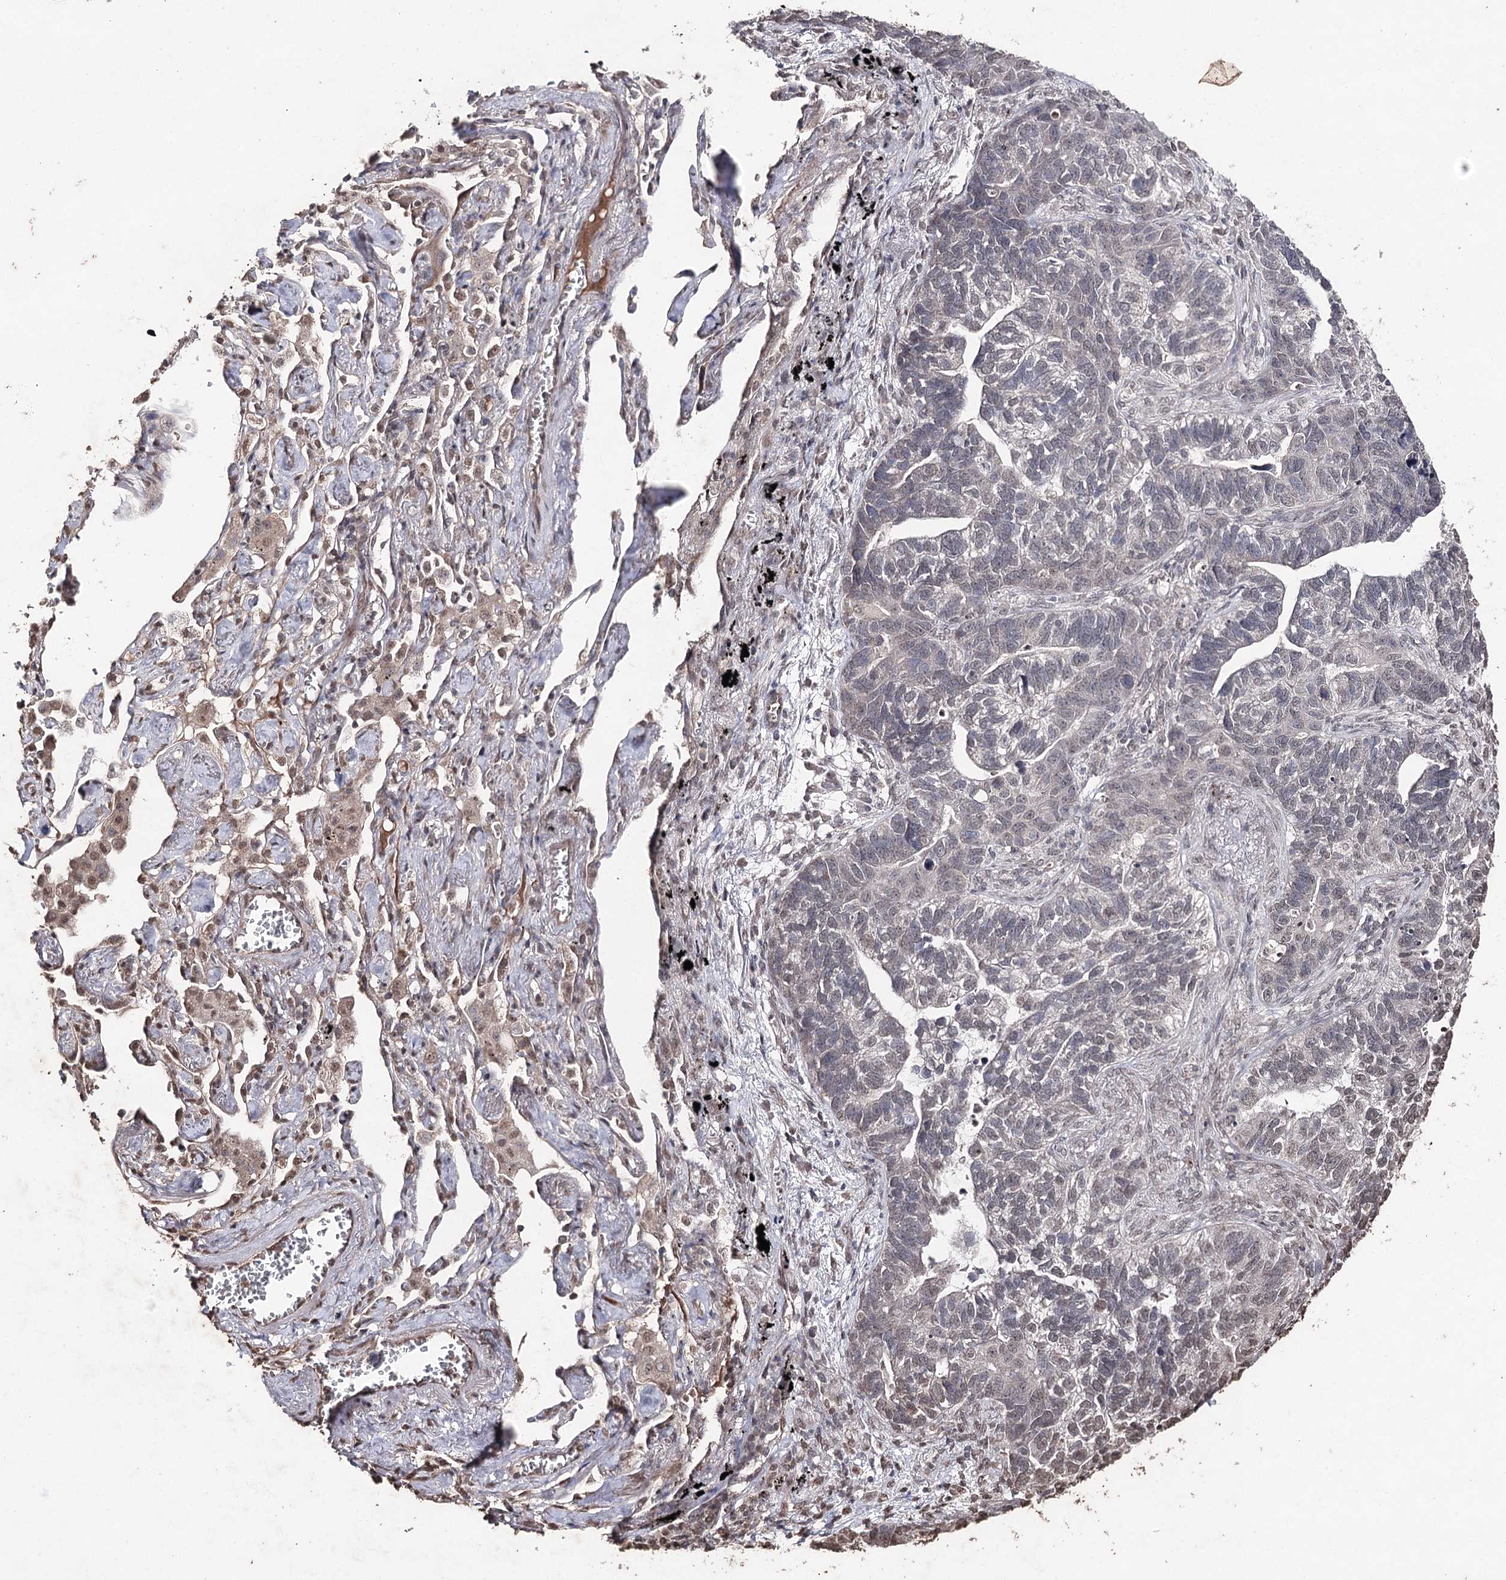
{"staining": {"intensity": "negative", "quantity": "none", "location": "none"}, "tissue": "lung cancer", "cell_type": "Tumor cells", "image_type": "cancer", "snomed": [{"axis": "morphology", "description": "Adenocarcinoma, NOS"}, {"axis": "topography", "description": "Lung"}], "caption": "Lung cancer was stained to show a protein in brown. There is no significant positivity in tumor cells. The staining was performed using DAB (3,3'-diaminobenzidine) to visualize the protein expression in brown, while the nuclei were stained in blue with hematoxylin (Magnification: 20x).", "gene": "ATG14", "patient": {"sex": "male", "age": 67}}